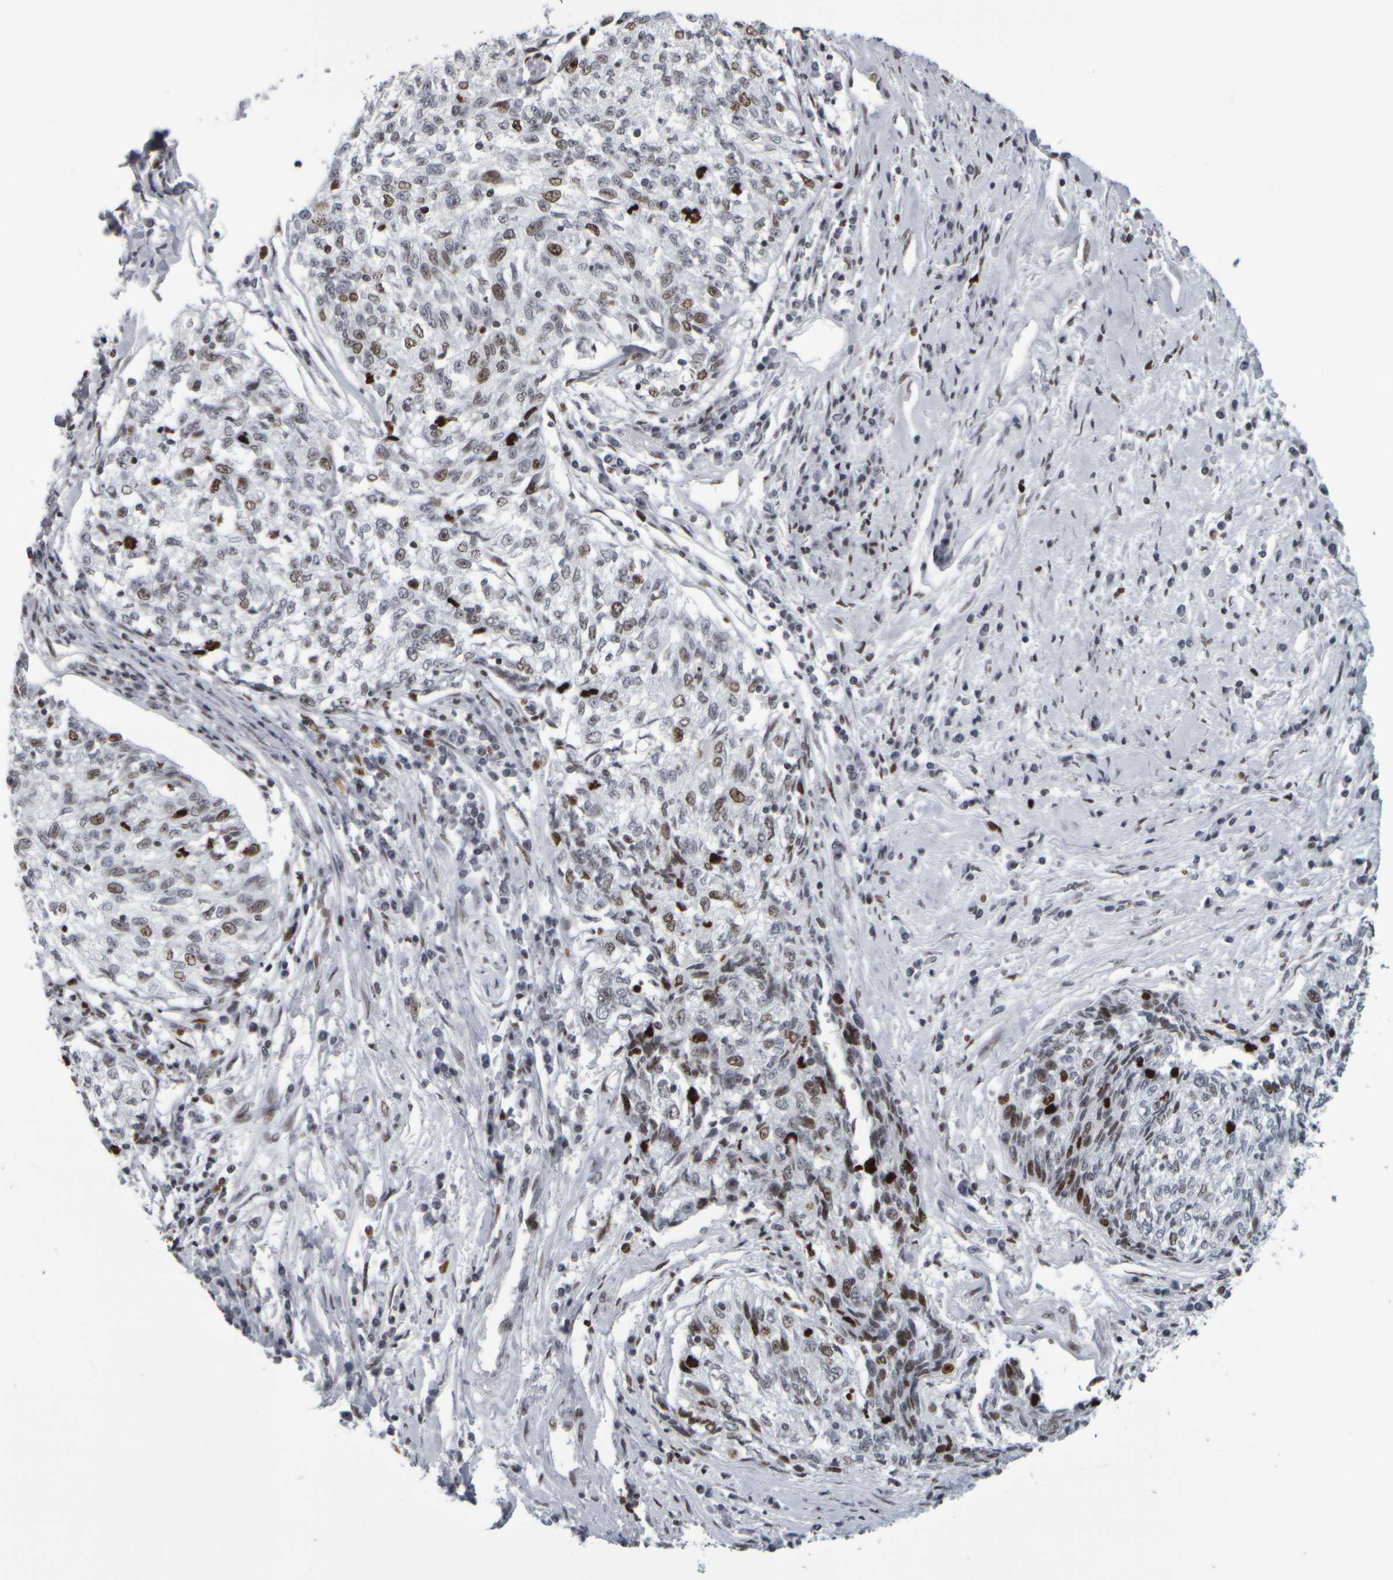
{"staining": {"intensity": "moderate", "quantity": "<25%", "location": "nuclear"}, "tissue": "cervical cancer", "cell_type": "Tumor cells", "image_type": "cancer", "snomed": [{"axis": "morphology", "description": "Squamous cell carcinoma, NOS"}, {"axis": "topography", "description": "Cervix"}], "caption": "Tumor cells exhibit moderate nuclear staining in approximately <25% of cells in cervical cancer.", "gene": "TOP2B", "patient": {"sex": "female", "age": 57}}